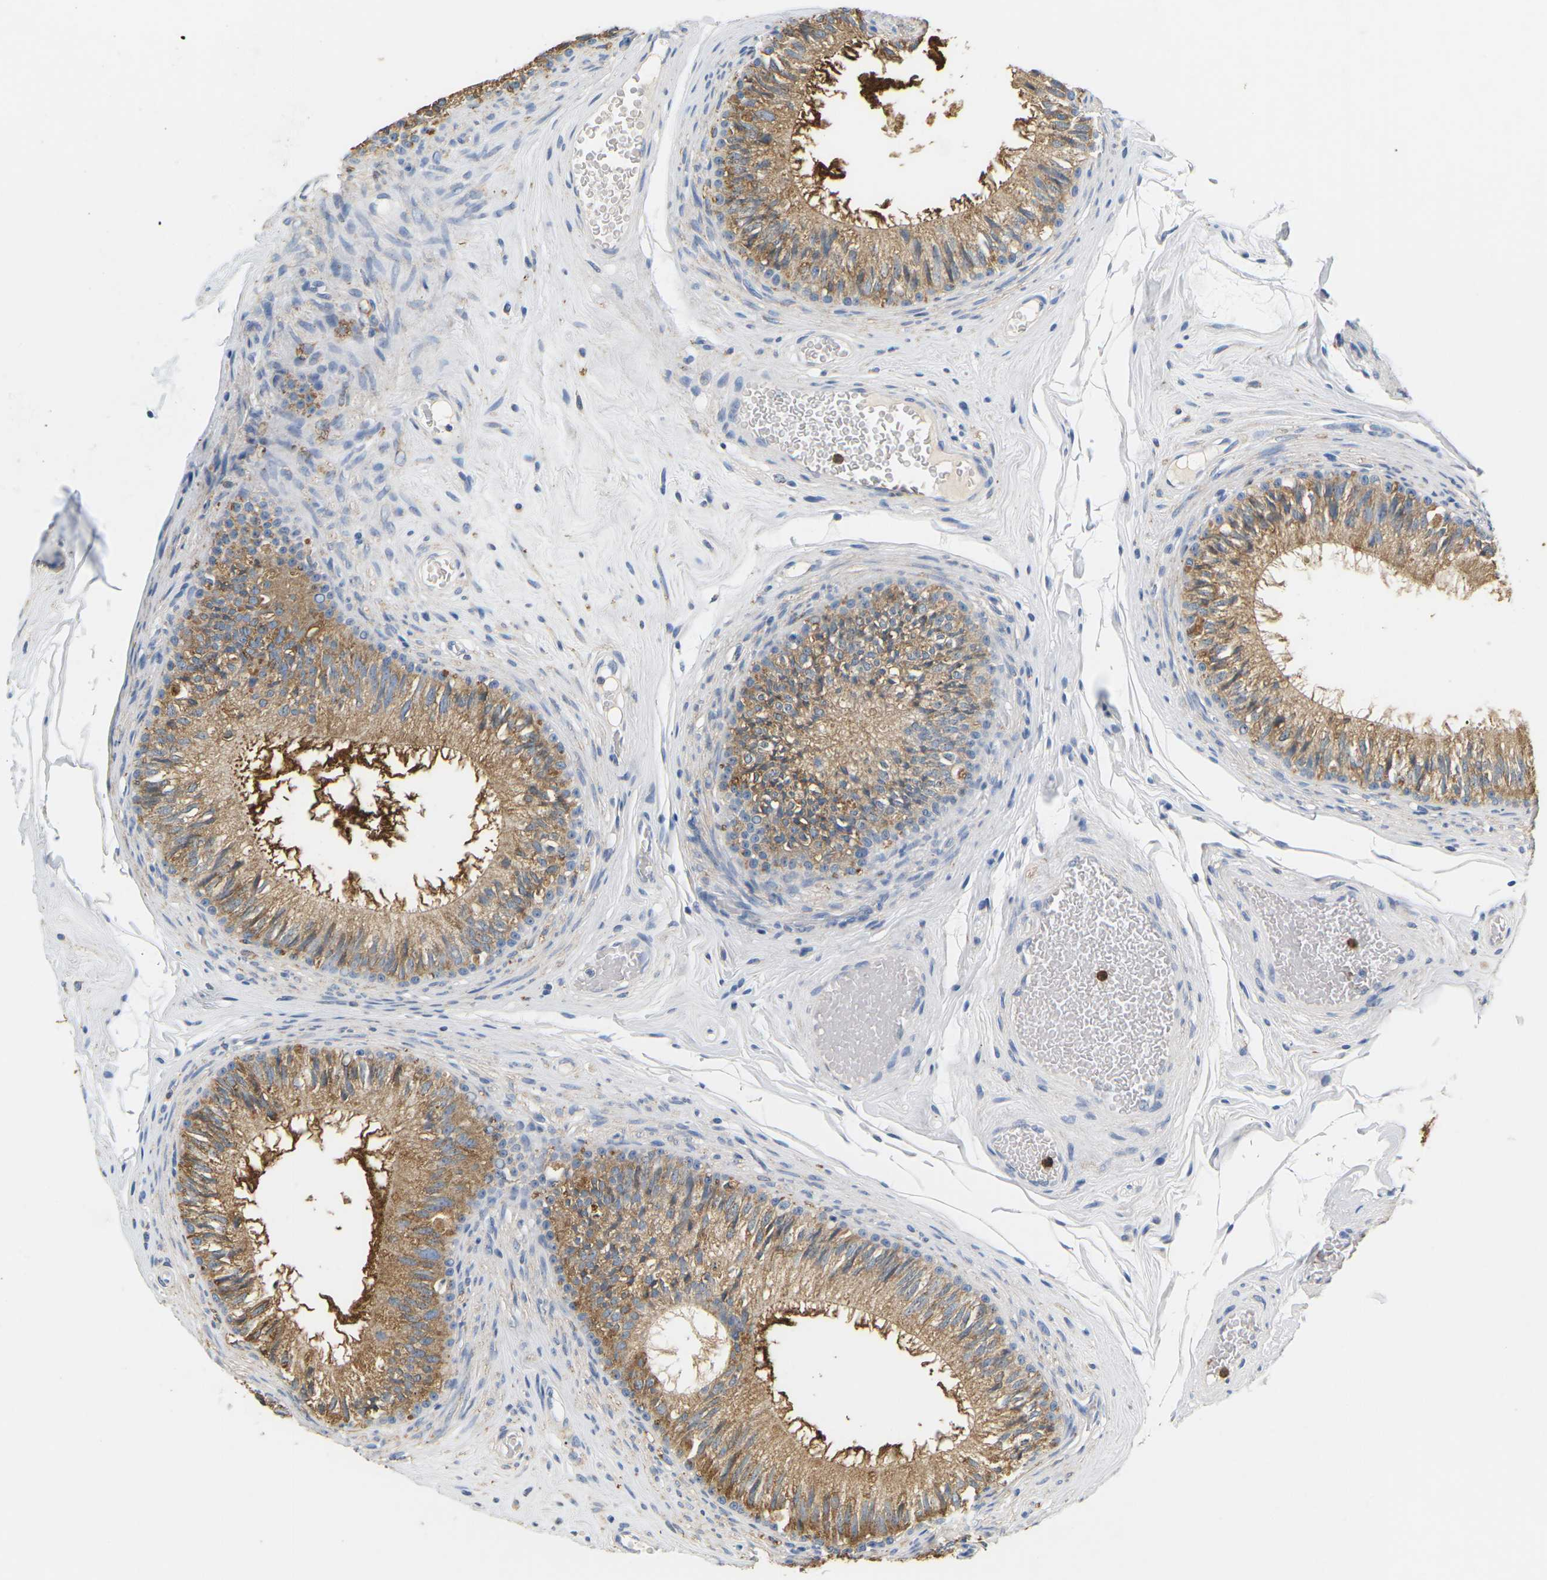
{"staining": {"intensity": "moderate", "quantity": ">75%", "location": "cytoplasmic/membranous"}, "tissue": "epididymis", "cell_type": "Glandular cells", "image_type": "normal", "snomed": [{"axis": "morphology", "description": "Normal tissue, NOS"}, {"axis": "topography", "description": "Testis"}, {"axis": "topography", "description": "Epididymis"}], "caption": "Protein staining shows moderate cytoplasmic/membranous staining in about >75% of glandular cells in unremarkable epididymis.", "gene": "ADM", "patient": {"sex": "male", "age": 36}}